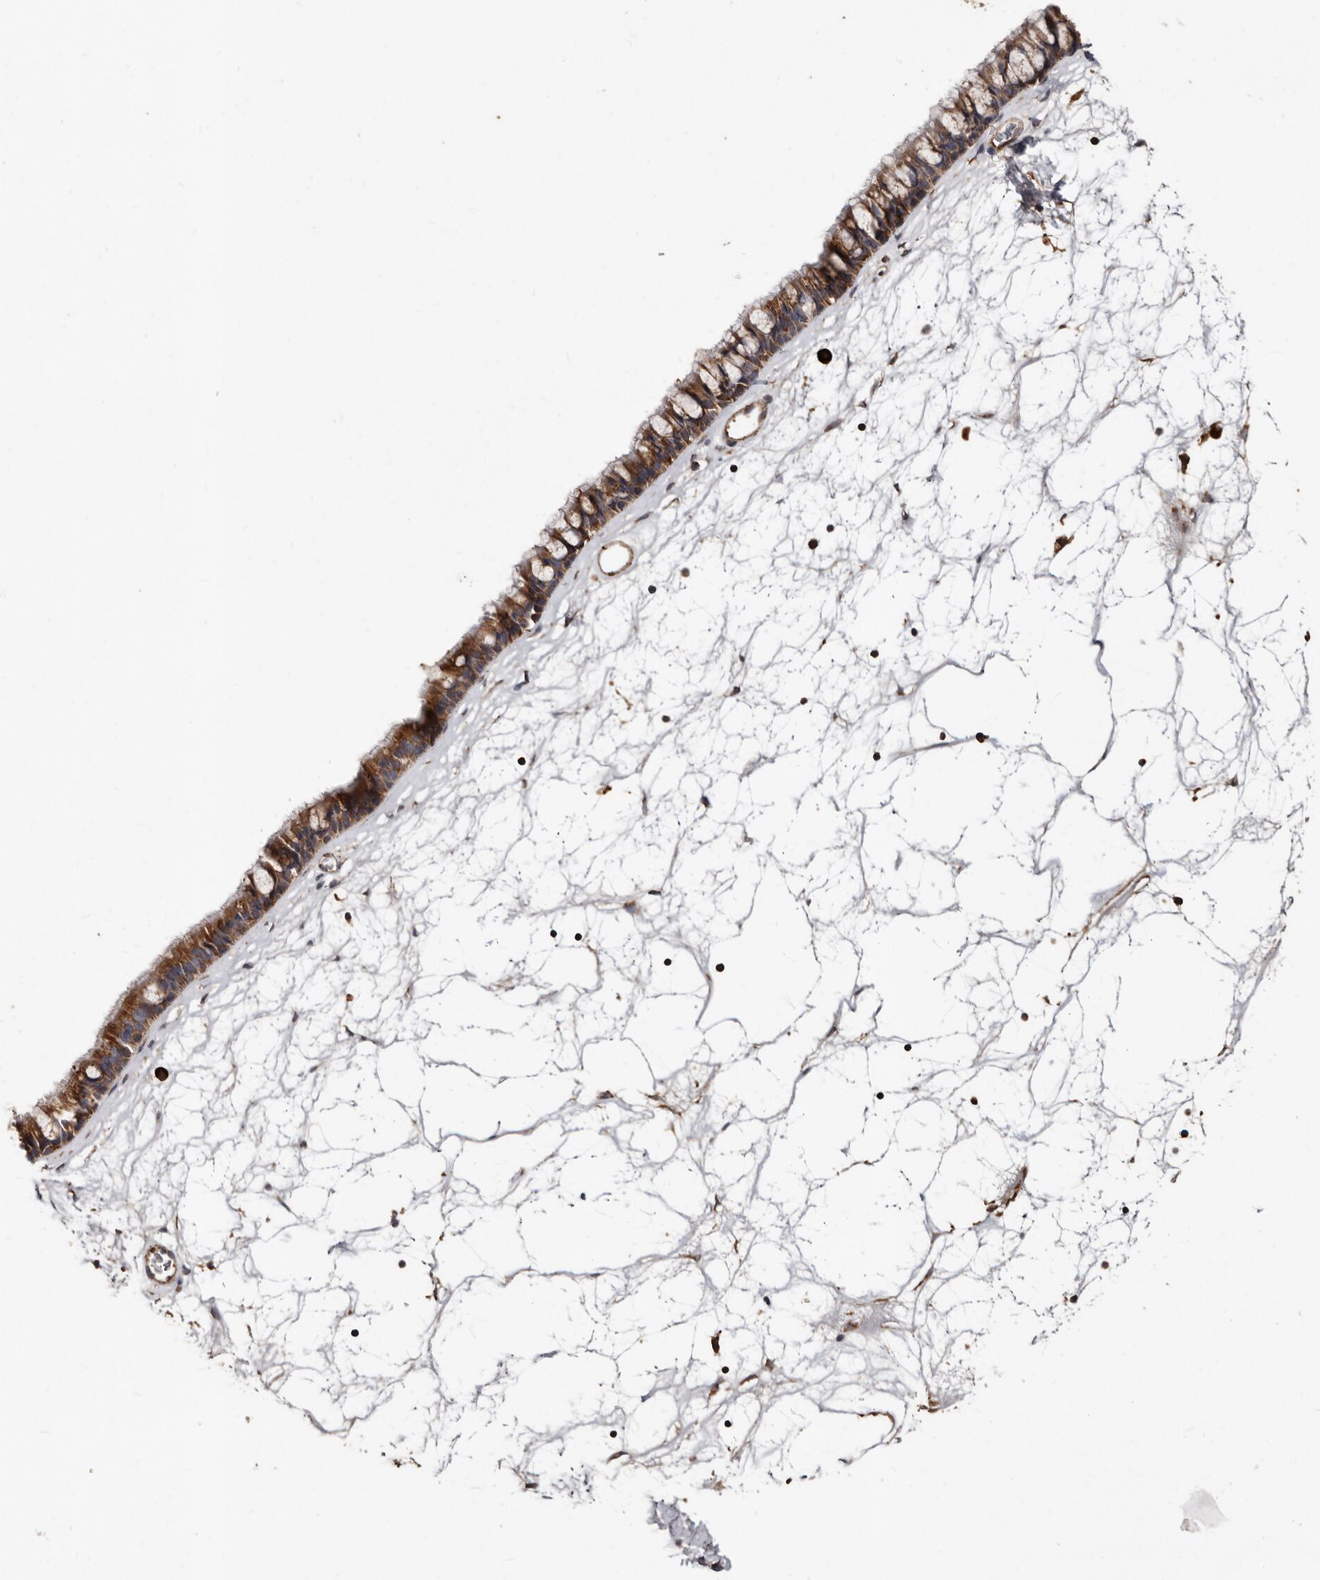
{"staining": {"intensity": "moderate", "quantity": ">75%", "location": "cytoplasmic/membranous"}, "tissue": "nasopharynx", "cell_type": "Respiratory epithelial cells", "image_type": "normal", "snomed": [{"axis": "morphology", "description": "Normal tissue, NOS"}, {"axis": "topography", "description": "Nasopharynx"}], "caption": "Brown immunohistochemical staining in benign nasopharynx demonstrates moderate cytoplasmic/membranous expression in about >75% of respiratory epithelial cells. (DAB IHC, brown staining for protein, blue staining for nuclei).", "gene": "OSGIN2", "patient": {"sex": "male", "age": 64}}